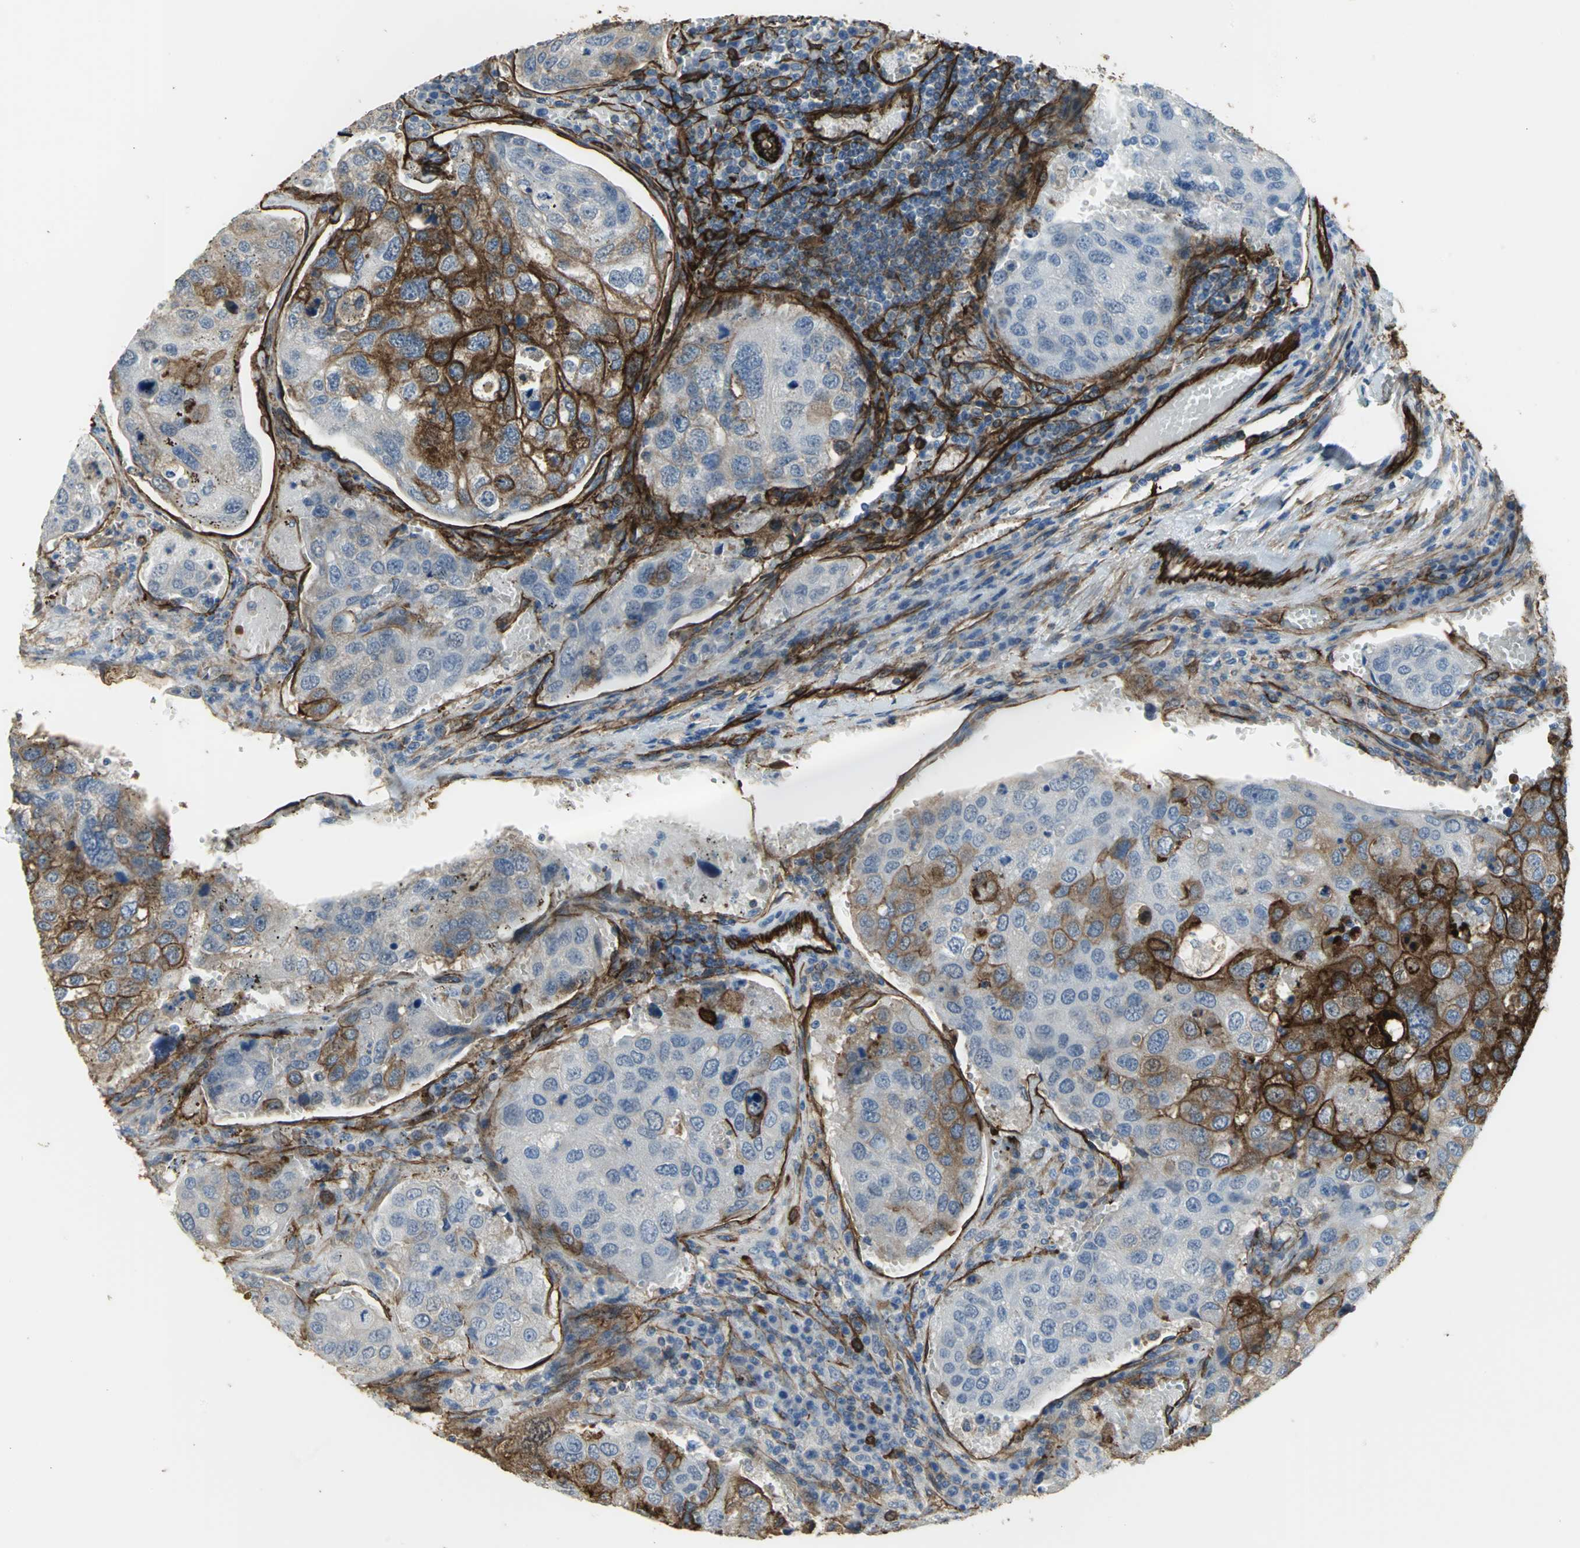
{"staining": {"intensity": "strong", "quantity": "25%-75%", "location": "cytoplasmic/membranous"}, "tissue": "urothelial cancer", "cell_type": "Tumor cells", "image_type": "cancer", "snomed": [{"axis": "morphology", "description": "Urothelial carcinoma, High grade"}, {"axis": "topography", "description": "Lymph node"}, {"axis": "topography", "description": "Urinary bladder"}], "caption": "Strong cytoplasmic/membranous expression is identified in approximately 25%-75% of tumor cells in urothelial cancer. (Stains: DAB in brown, nuclei in blue, Microscopy: brightfield microscopy at high magnification).", "gene": "FLNB", "patient": {"sex": "male", "age": 51}}